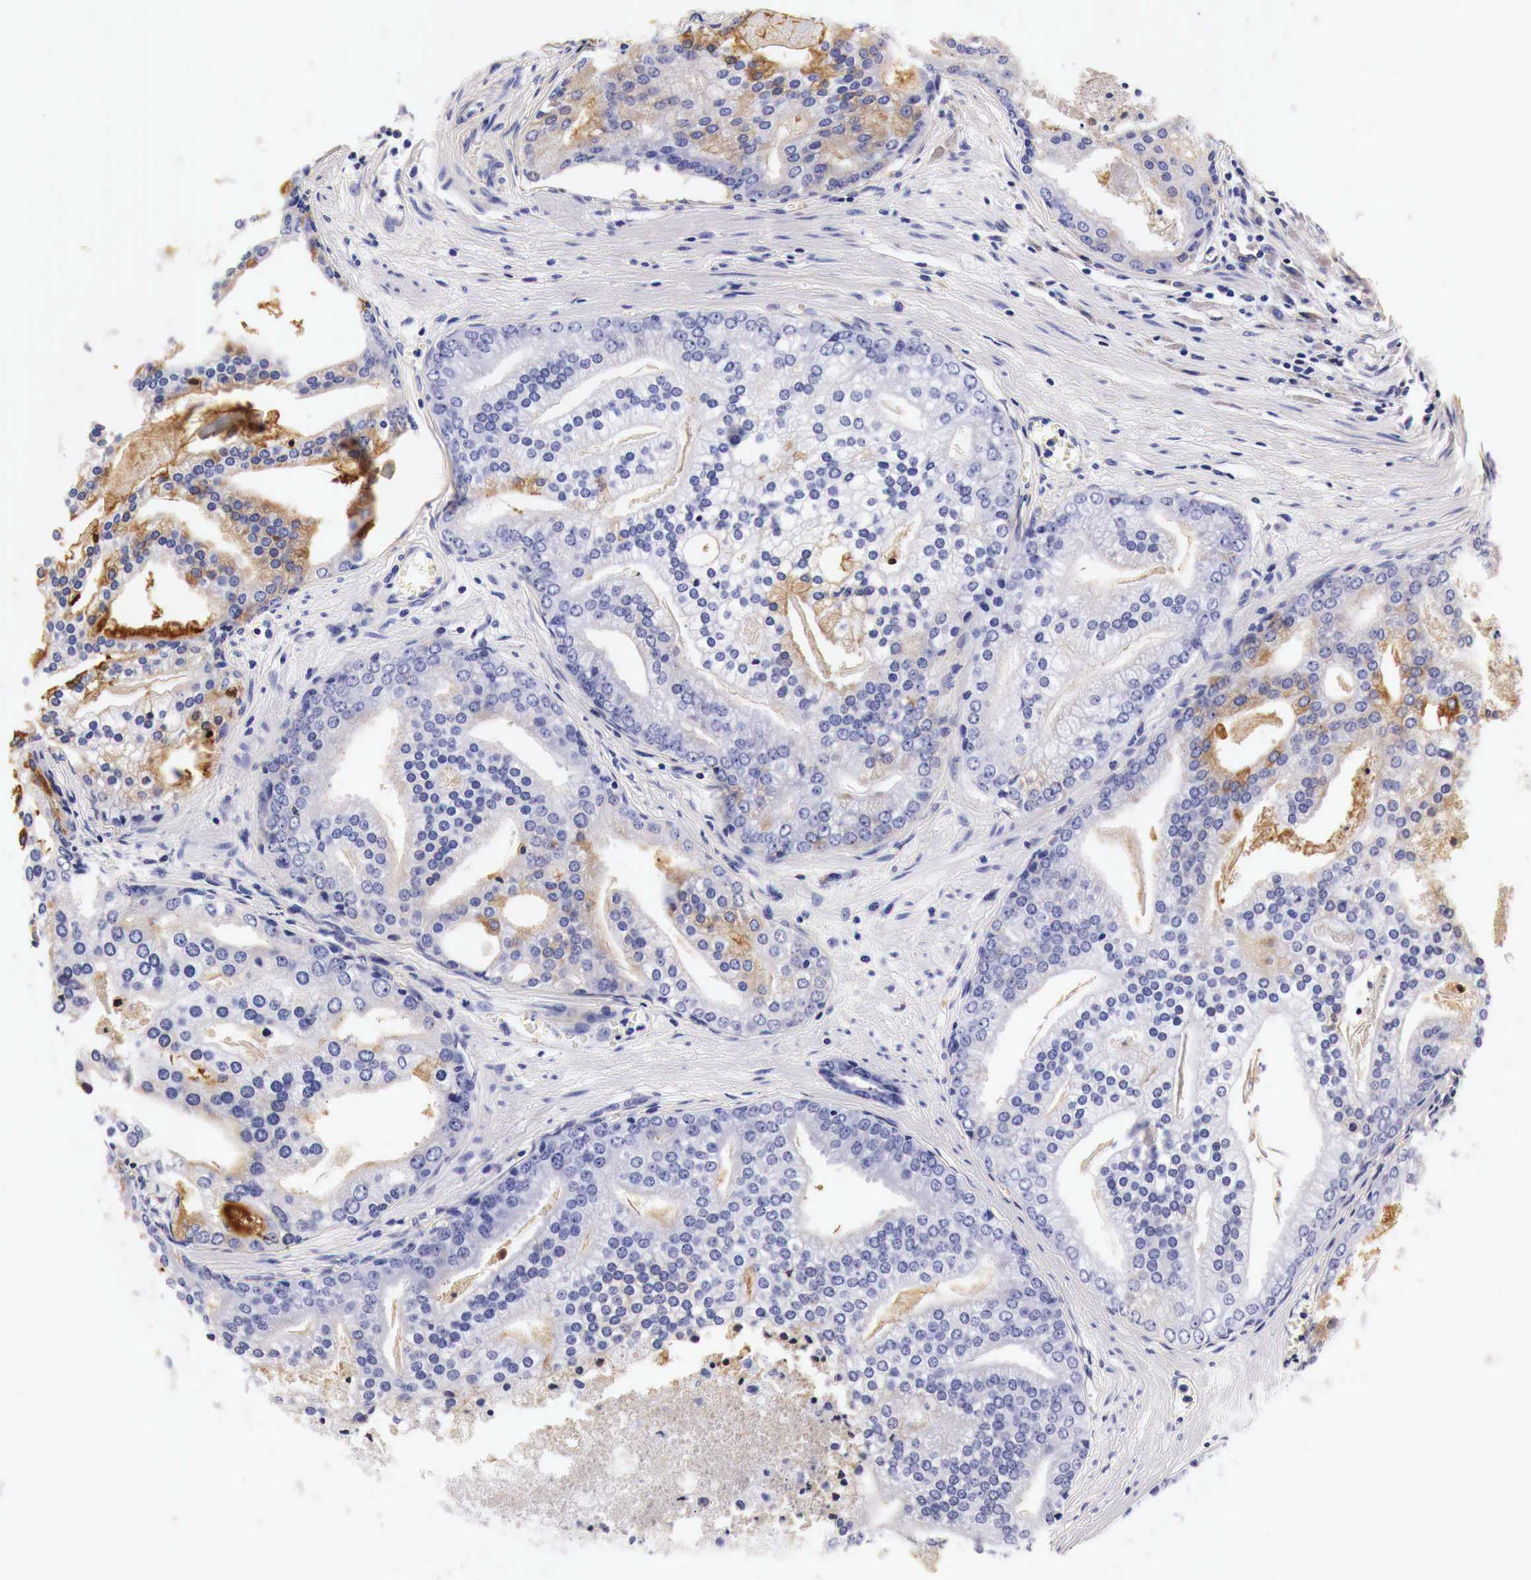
{"staining": {"intensity": "weak", "quantity": "<25%", "location": "cytoplasmic/membranous"}, "tissue": "prostate cancer", "cell_type": "Tumor cells", "image_type": "cancer", "snomed": [{"axis": "morphology", "description": "Adenocarcinoma, High grade"}, {"axis": "topography", "description": "Prostate"}], "caption": "Photomicrograph shows no significant protein staining in tumor cells of prostate high-grade adenocarcinoma.", "gene": "LAMB2", "patient": {"sex": "male", "age": 56}}